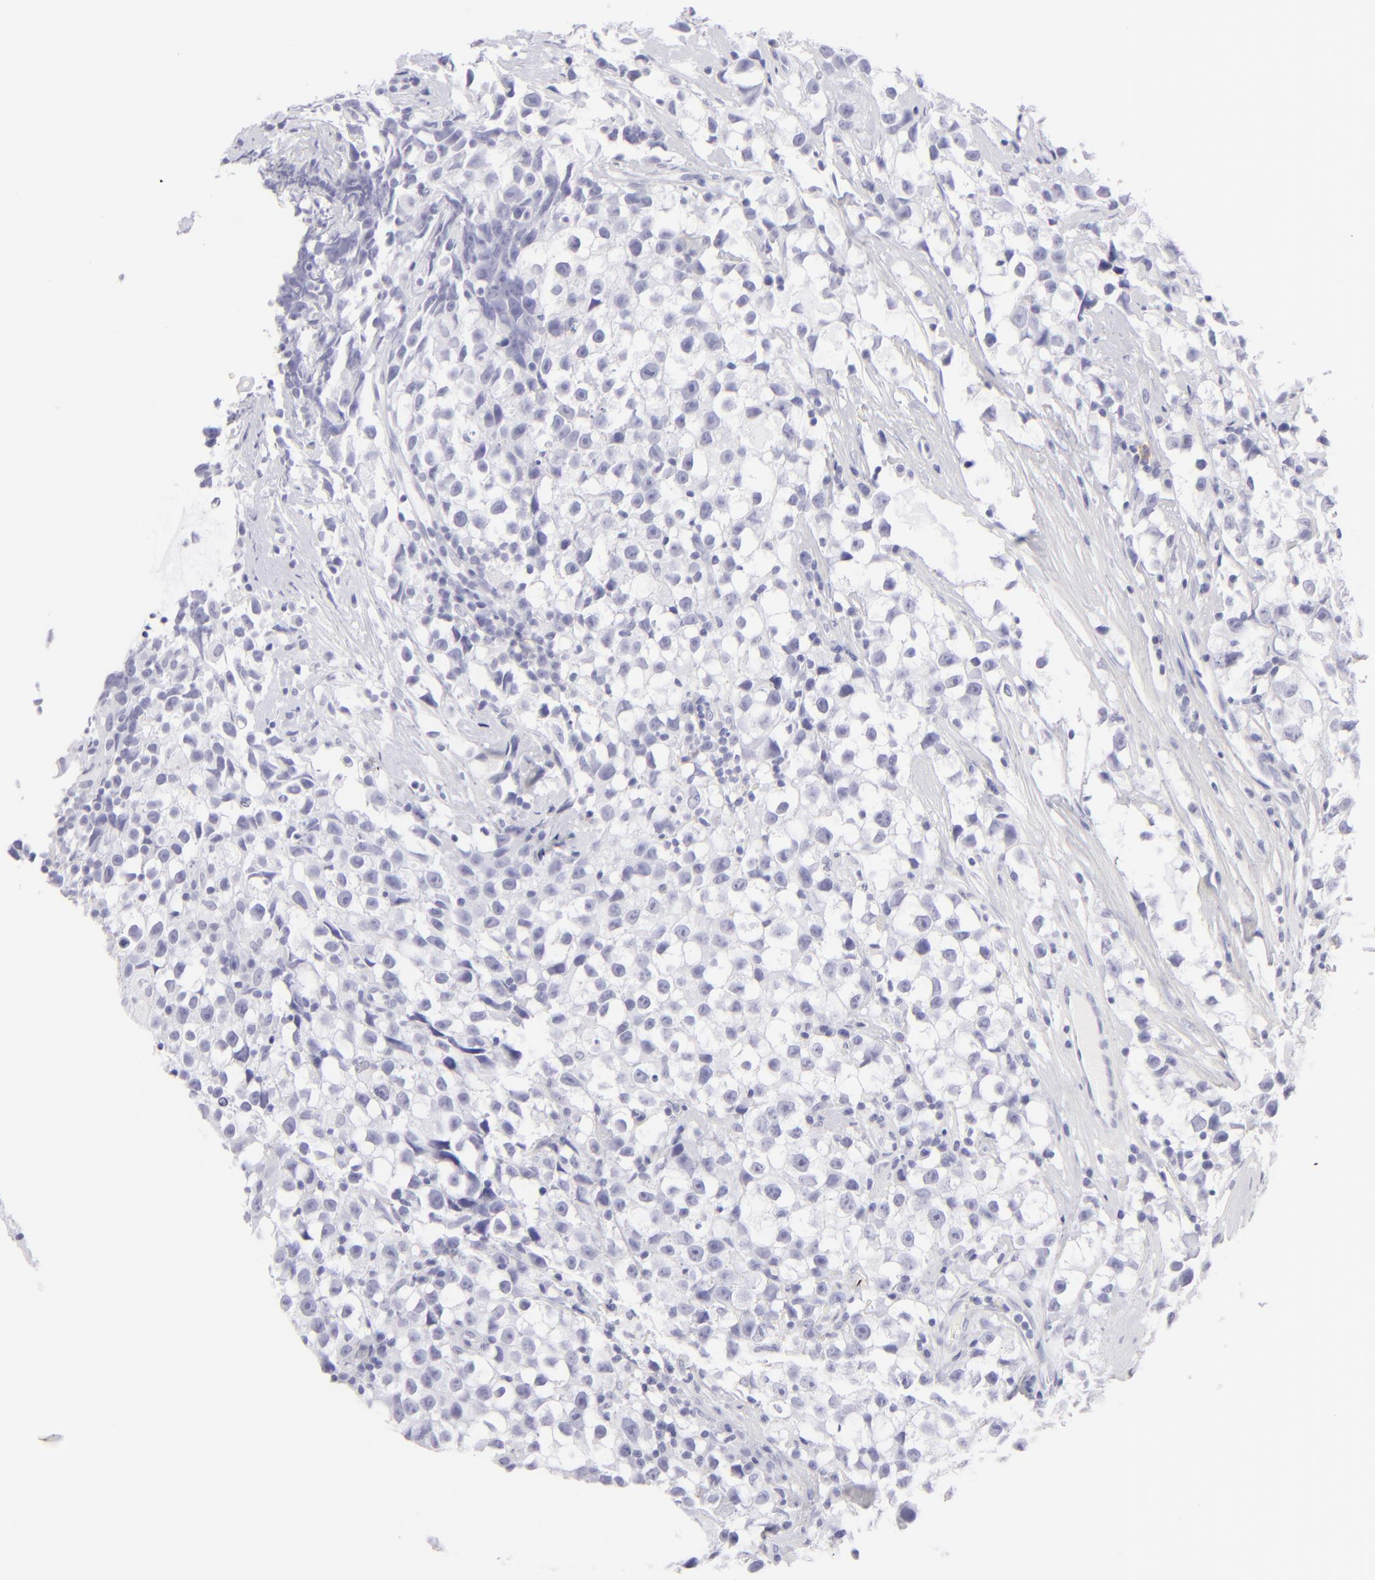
{"staining": {"intensity": "negative", "quantity": "none", "location": "none"}, "tissue": "testis cancer", "cell_type": "Tumor cells", "image_type": "cancer", "snomed": [{"axis": "morphology", "description": "Seminoma, NOS"}, {"axis": "topography", "description": "Testis"}], "caption": "An IHC histopathology image of testis cancer (seminoma) is shown. There is no staining in tumor cells of testis cancer (seminoma).", "gene": "FCER2", "patient": {"sex": "male", "age": 35}}